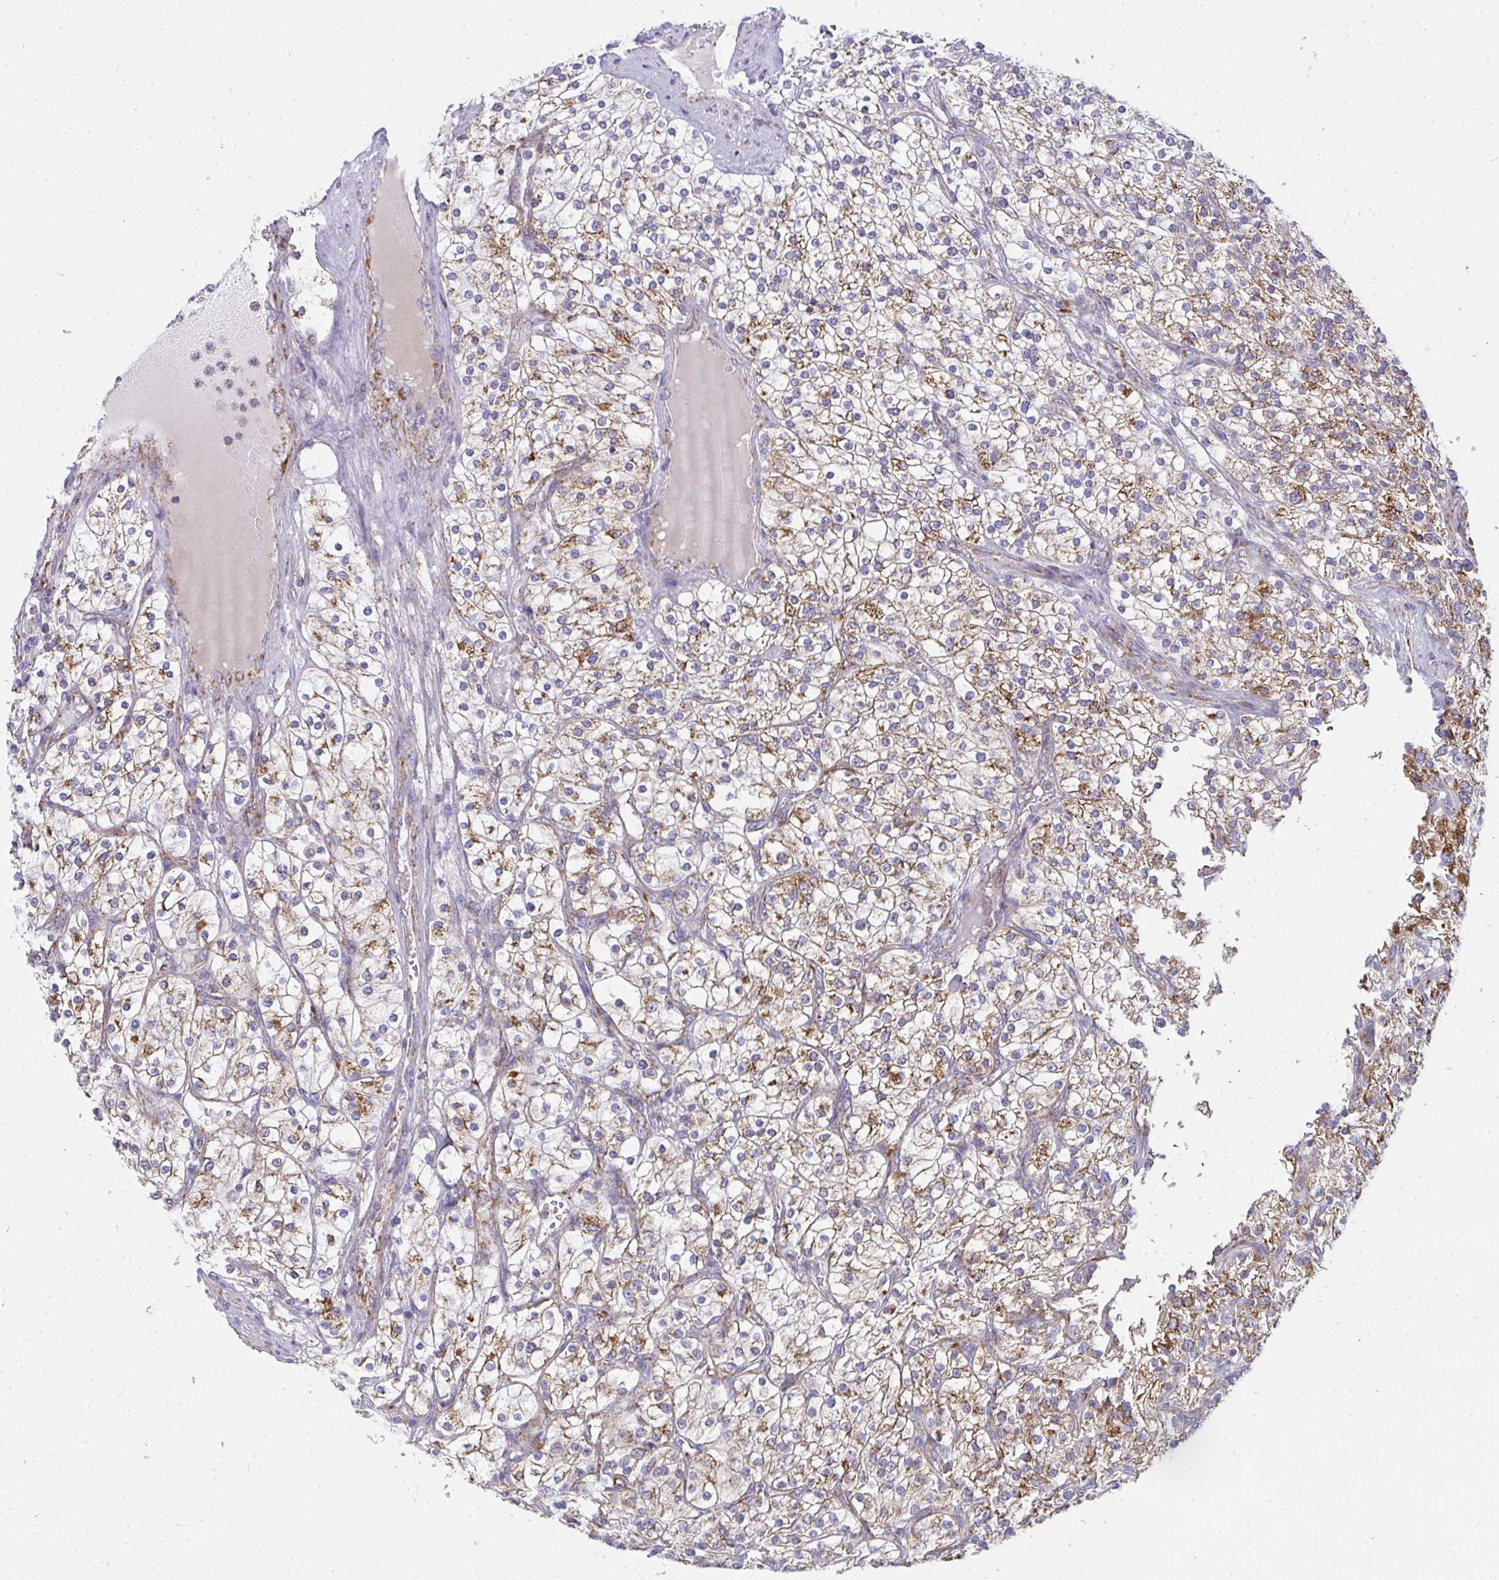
{"staining": {"intensity": "weak", "quantity": "25%-75%", "location": "cytoplasmic/membranous"}, "tissue": "renal cancer", "cell_type": "Tumor cells", "image_type": "cancer", "snomed": [{"axis": "morphology", "description": "Adenocarcinoma, NOS"}, {"axis": "topography", "description": "Kidney"}], "caption": "Immunohistochemistry (IHC) histopathology image of neoplastic tissue: adenocarcinoma (renal) stained using IHC reveals low levels of weak protein expression localized specifically in the cytoplasmic/membranous of tumor cells, appearing as a cytoplasmic/membranous brown color.", "gene": "FAHD1", "patient": {"sex": "male", "age": 80}}